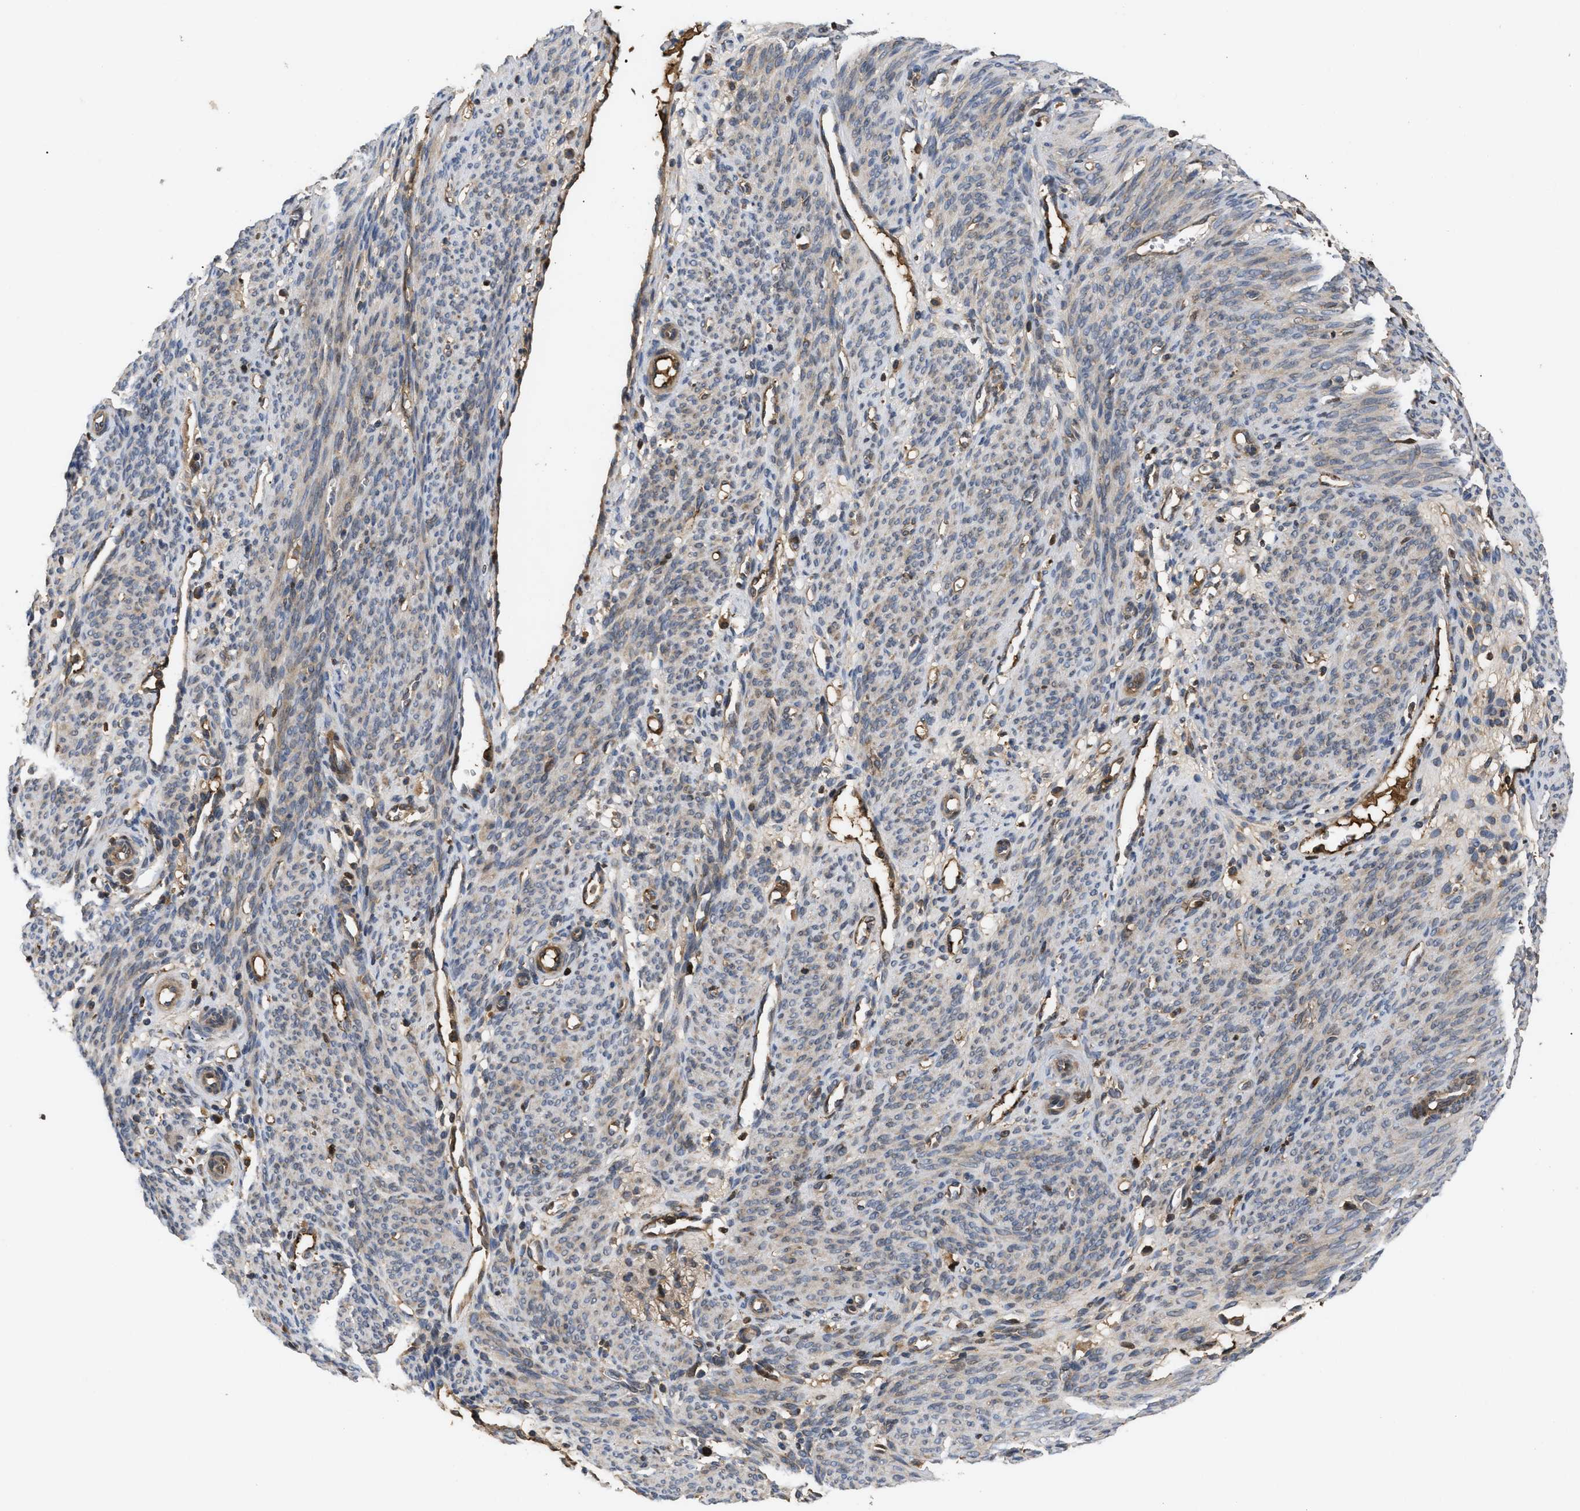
{"staining": {"intensity": "weak", "quantity": "25%-75%", "location": "cytoplasmic/membranous"}, "tissue": "endometrium", "cell_type": "Cells in endometrial stroma", "image_type": "normal", "snomed": [{"axis": "morphology", "description": "Normal tissue, NOS"}, {"axis": "morphology", "description": "Adenocarcinoma, NOS"}, {"axis": "topography", "description": "Endometrium"}, {"axis": "topography", "description": "Ovary"}], "caption": "An immunohistochemistry (IHC) histopathology image of unremarkable tissue is shown. Protein staining in brown shows weak cytoplasmic/membranous positivity in endometrium within cells in endometrial stroma. Immunohistochemistry (ihc) stains the protein in brown and the nuclei are stained blue.", "gene": "RAB2A", "patient": {"sex": "female", "age": 68}}